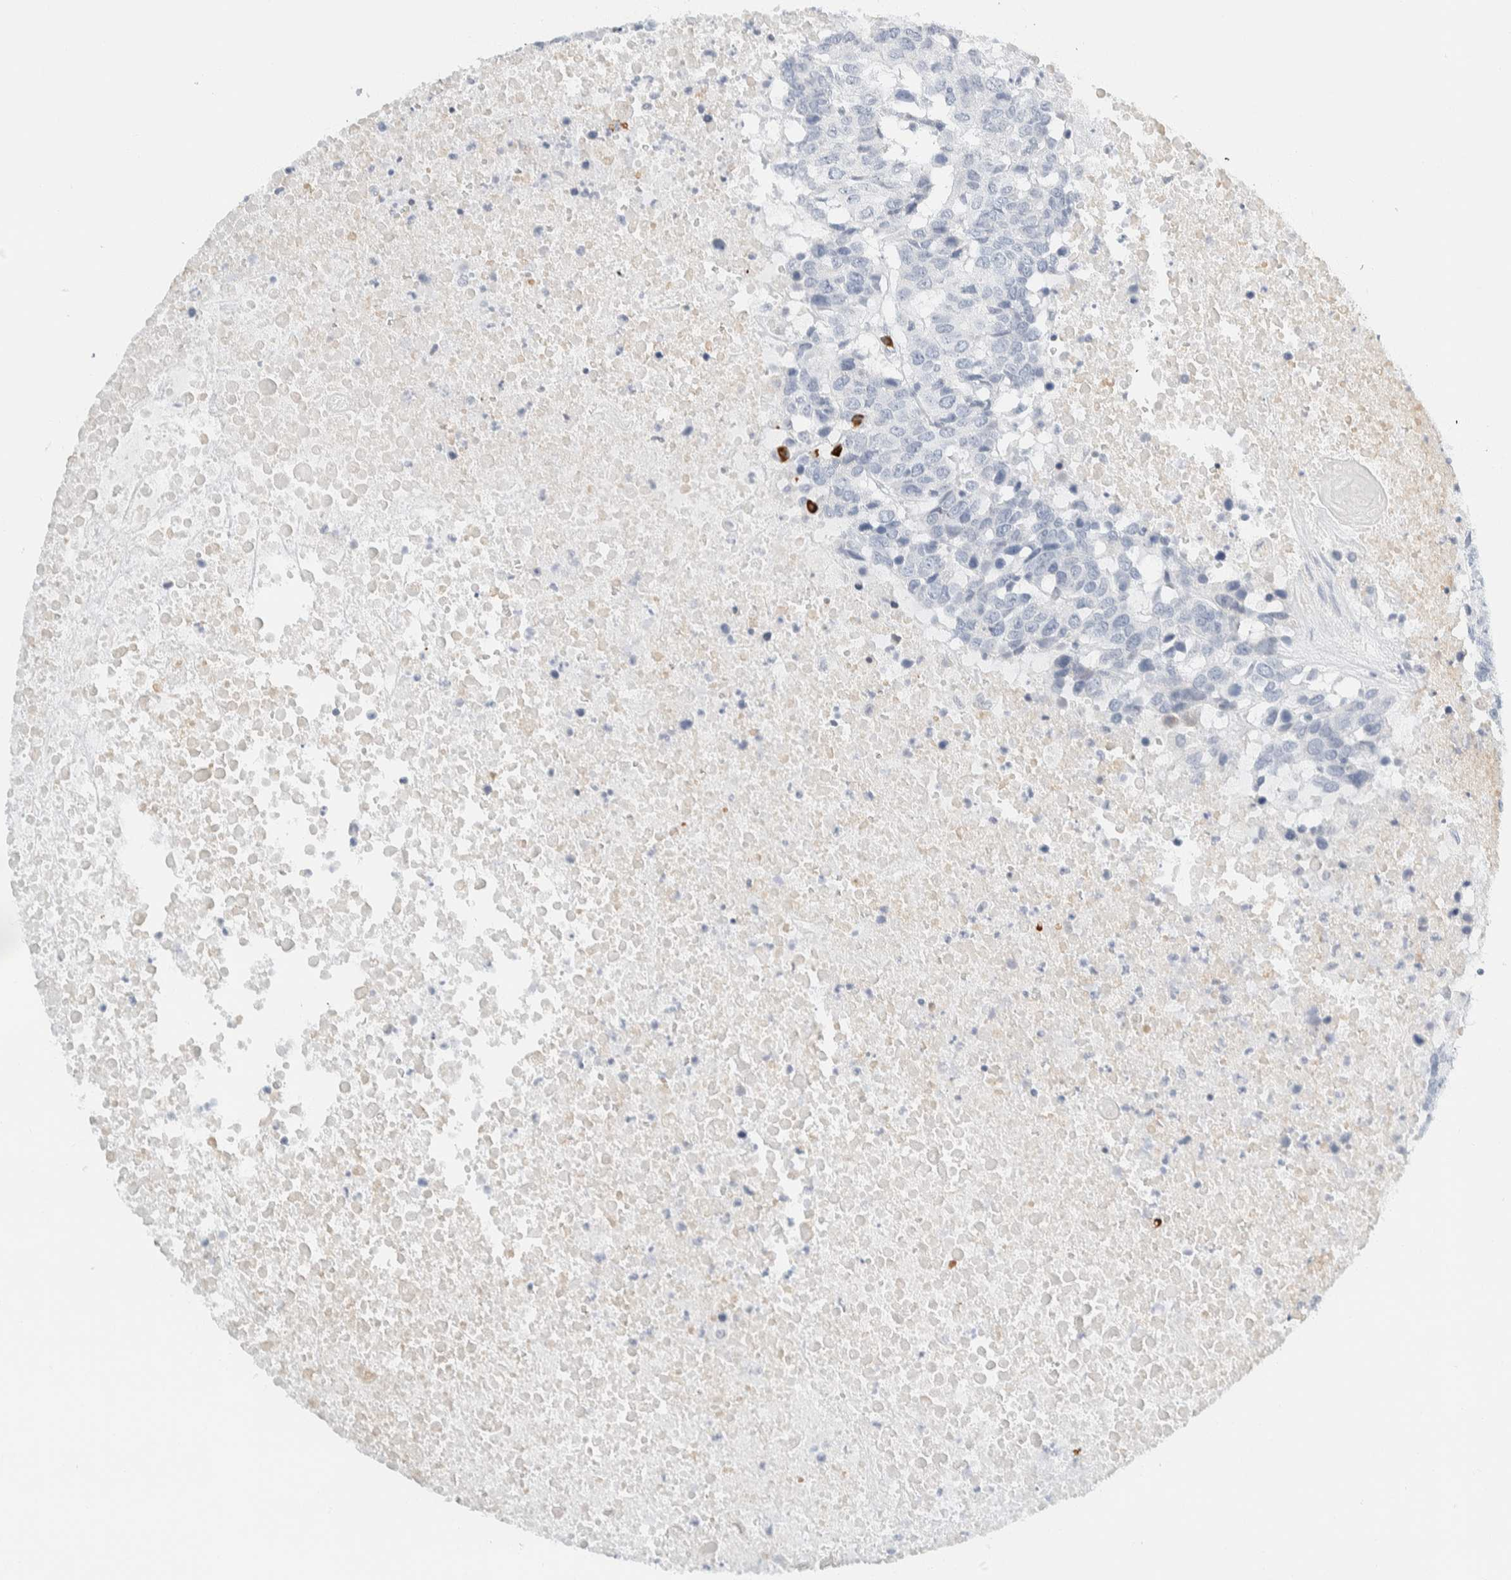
{"staining": {"intensity": "negative", "quantity": "none", "location": "none"}, "tissue": "head and neck cancer", "cell_type": "Tumor cells", "image_type": "cancer", "snomed": [{"axis": "morphology", "description": "Squamous cell carcinoma, NOS"}, {"axis": "topography", "description": "Head-Neck"}], "caption": "DAB immunohistochemical staining of human head and neck cancer shows no significant staining in tumor cells.", "gene": "ARHGAP27", "patient": {"sex": "male", "age": 66}}